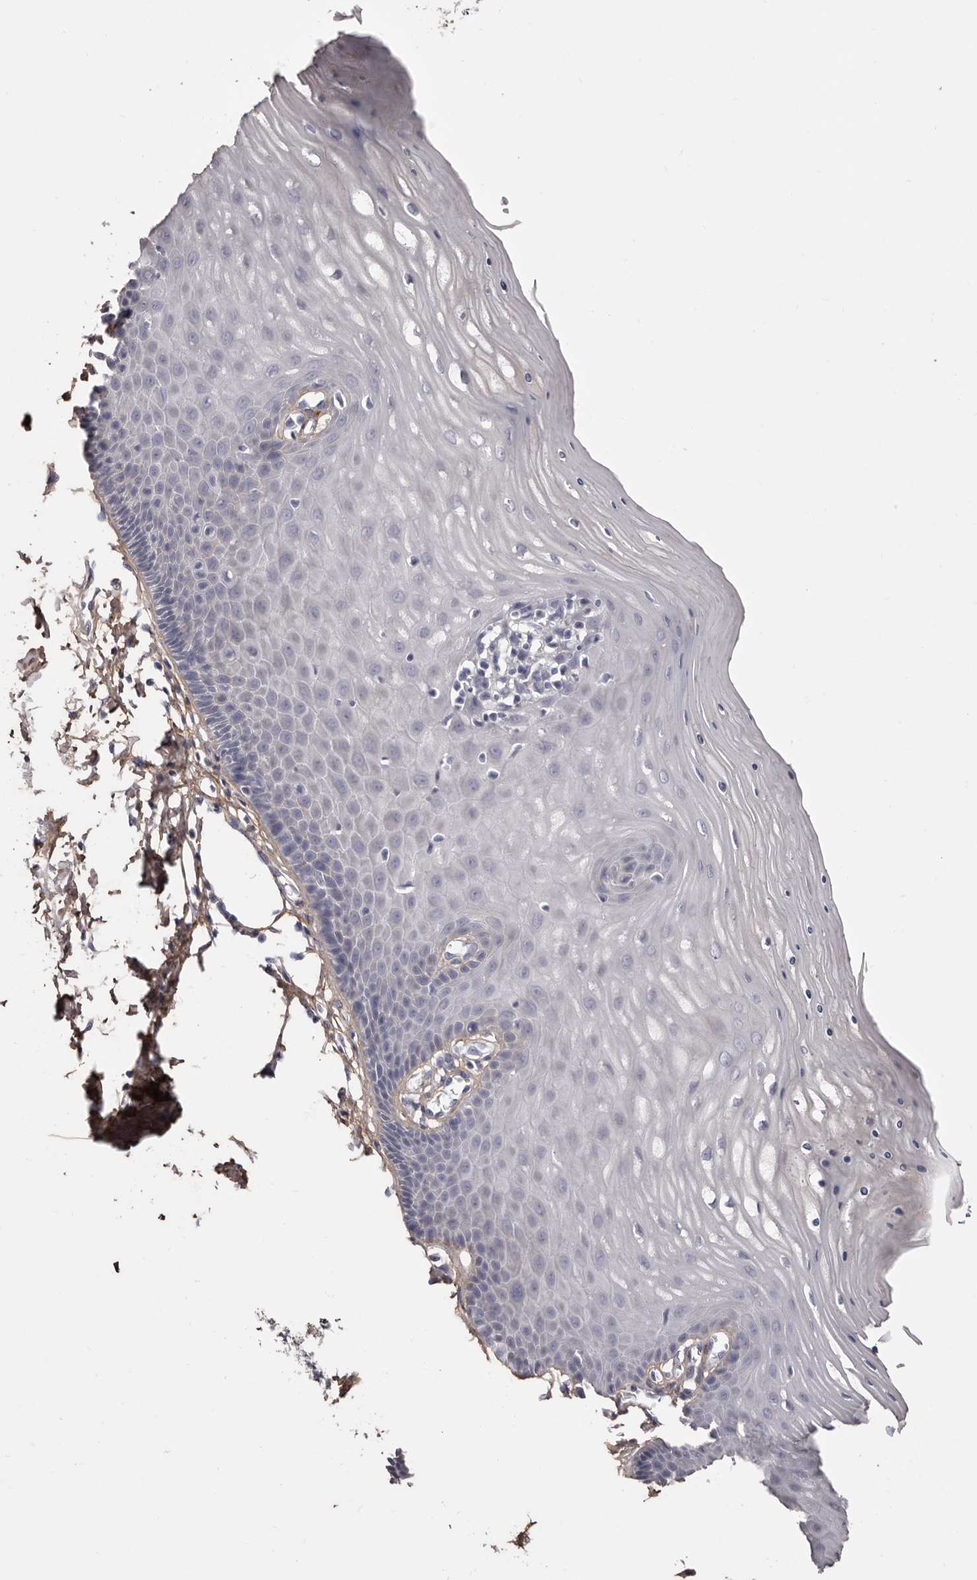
{"staining": {"intensity": "negative", "quantity": "none", "location": "none"}, "tissue": "cervix", "cell_type": "Glandular cells", "image_type": "normal", "snomed": [{"axis": "morphology", "description": "Normal tissue, NOS"}, {"axis": "topography", "description": "Cervix"}], "caption": "High power microscopy image of an IHC micrograph of normal cervix, revealing no significant staining in glandular cells. (DAB (3,3'-diaminobenzidine) immunohistochemistry visualized using brightfield microscopy, high magnification).", "gene": "COL6A1", "patient": {"sex": "female", "age": 55}}